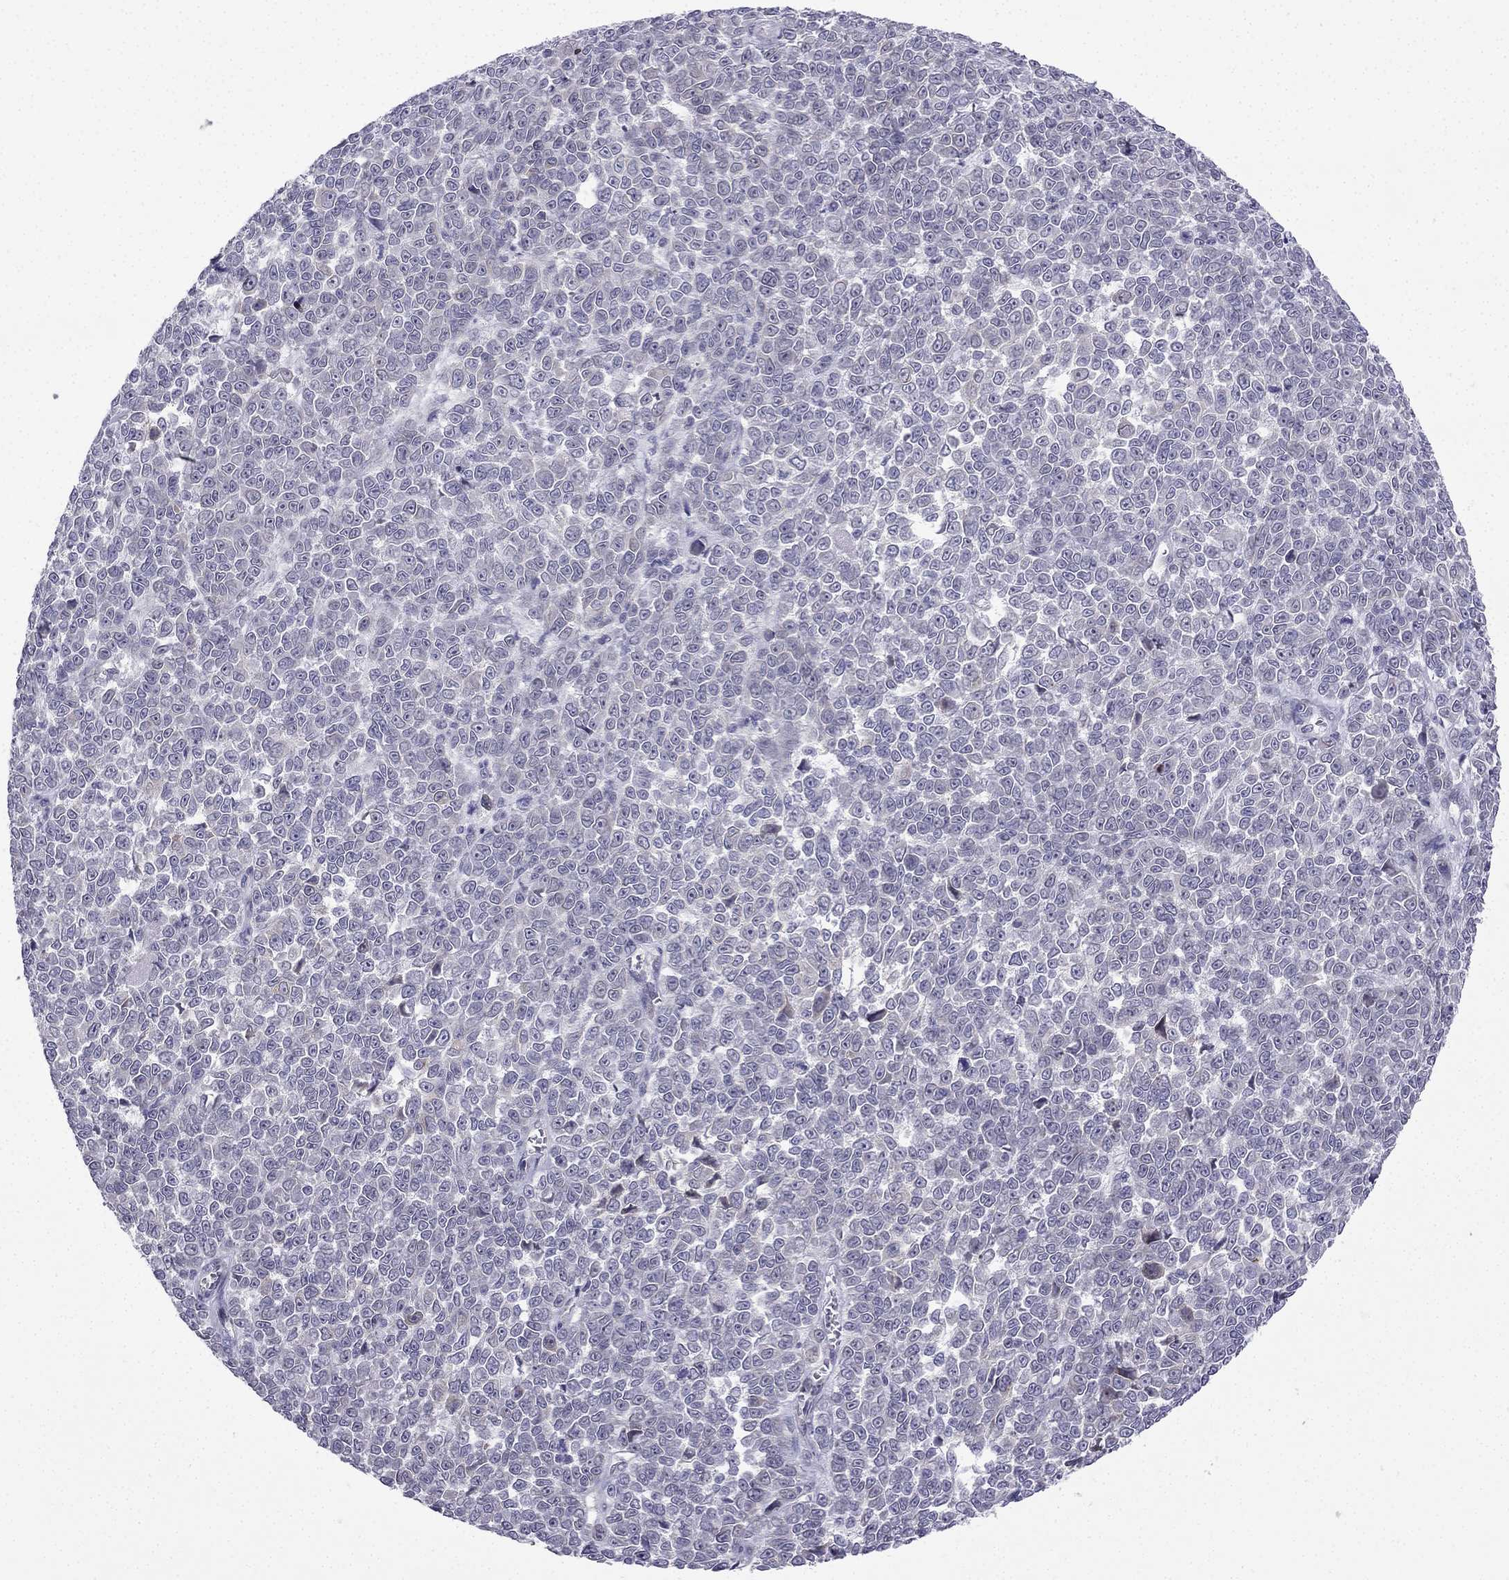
{"staining": {"intensity": "negative", "quantity": "none", "location": "none"}, "tissue": "melanoma", "cell_type": "Tumor cells", "image_type": "cancer", "snomed": [{"axis": "morphology", "description": "Malignant melanoma, NOS"}, {"axis": "topography", "description": "Skin"}], "caption": "Protein analysis of melanoma shows no significant staining in tumor cells.", "gene": "CFAP53", "patient": {"sex": "female", "age": 95}}